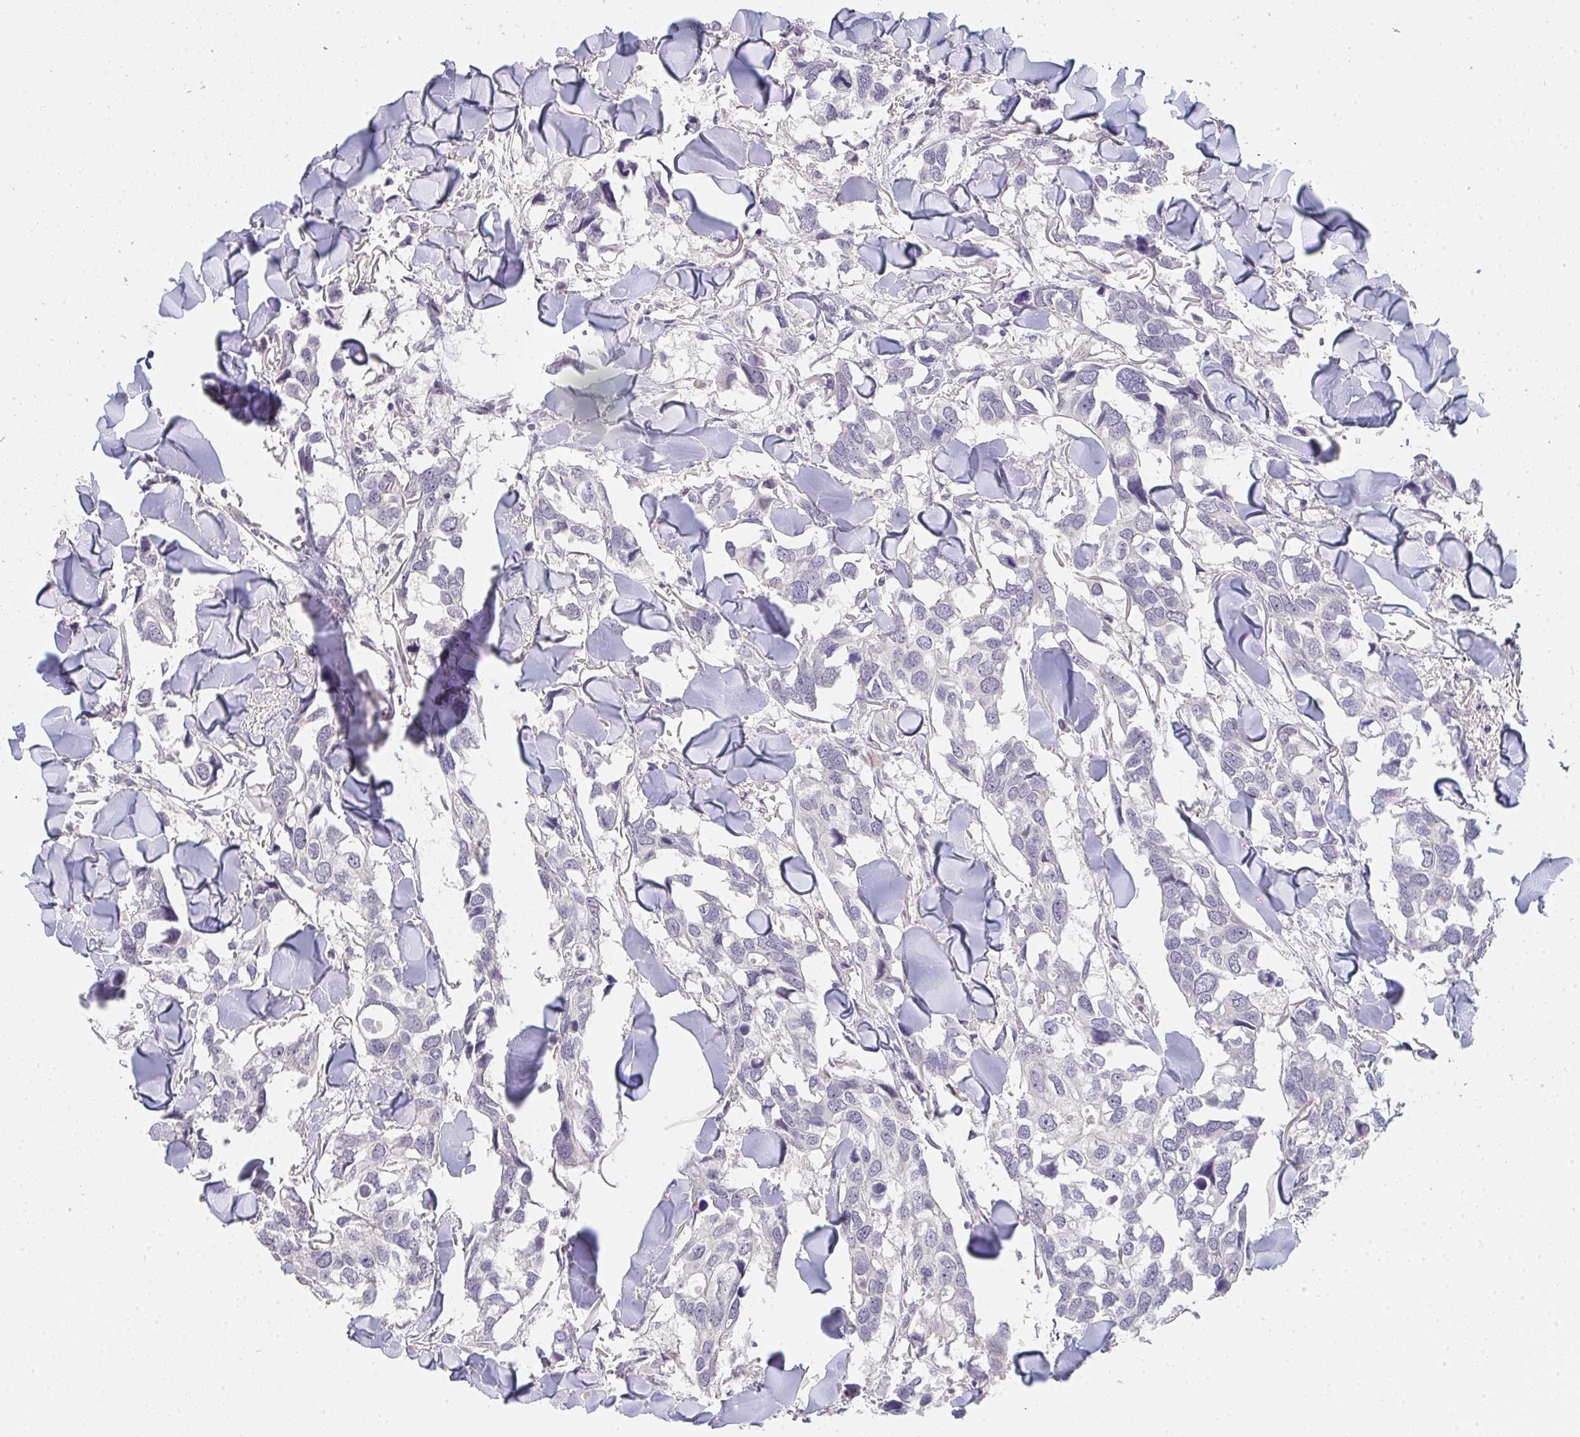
{"staining": {"intensity": "negative", "quantity": "none", "location": "none"}, "tissue": "breast cancer", "cell_type": "Tumor cells", "image_type": "cancer", "snomed": [{"axis": "morphology", "description": "Duct carcinoma"}, {"axis": "topography", "description": "Breast"}], "caption": "The image demonstrates no staining of tumor cells in breast cancer (intraductal carcinoma). (DAB immunohistochemistry with hematoxylin counter stain).", "gene": "TMEM219", "patient": {"sex": "female", "age": 83}}